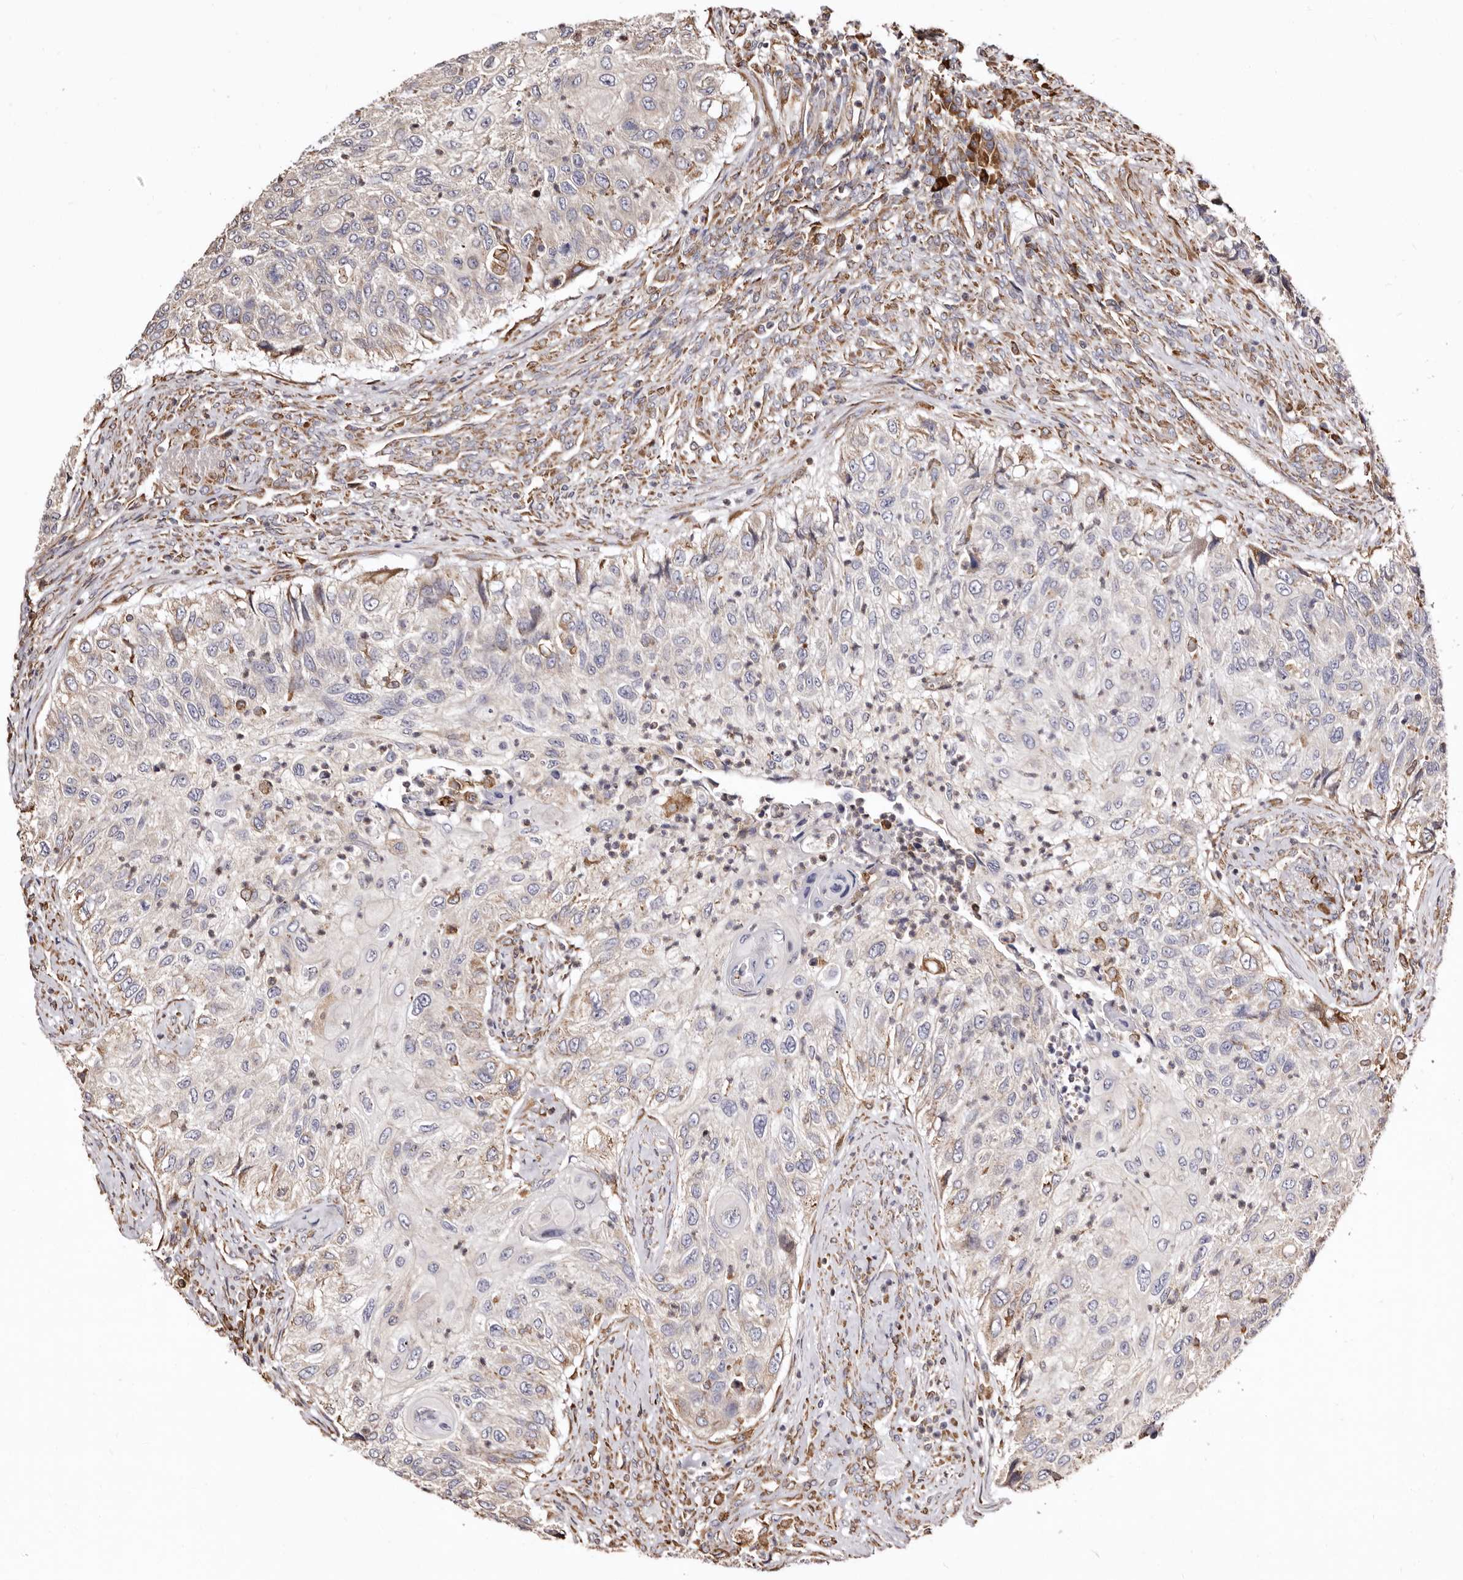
{"staining": {"intensity": "weak", "quantity": "<25%", "location": "cytoplasmic/membranous"}, "tissue": "urothelial cancer", "cell_type": "Tumor cells", "image_type": "cancer", "snomed": [{"axis": "morphology", "description": "Urothelial carcinoma, High grade"}, {"axis": "topography", "description": "Urinary bladder"}], "caption": "Photomicrograph shows no significant protein positivity in tumor cells of urothelial cancer.", "gene": "ACBD6", "patient": {"sex": "female", "age": 60}}